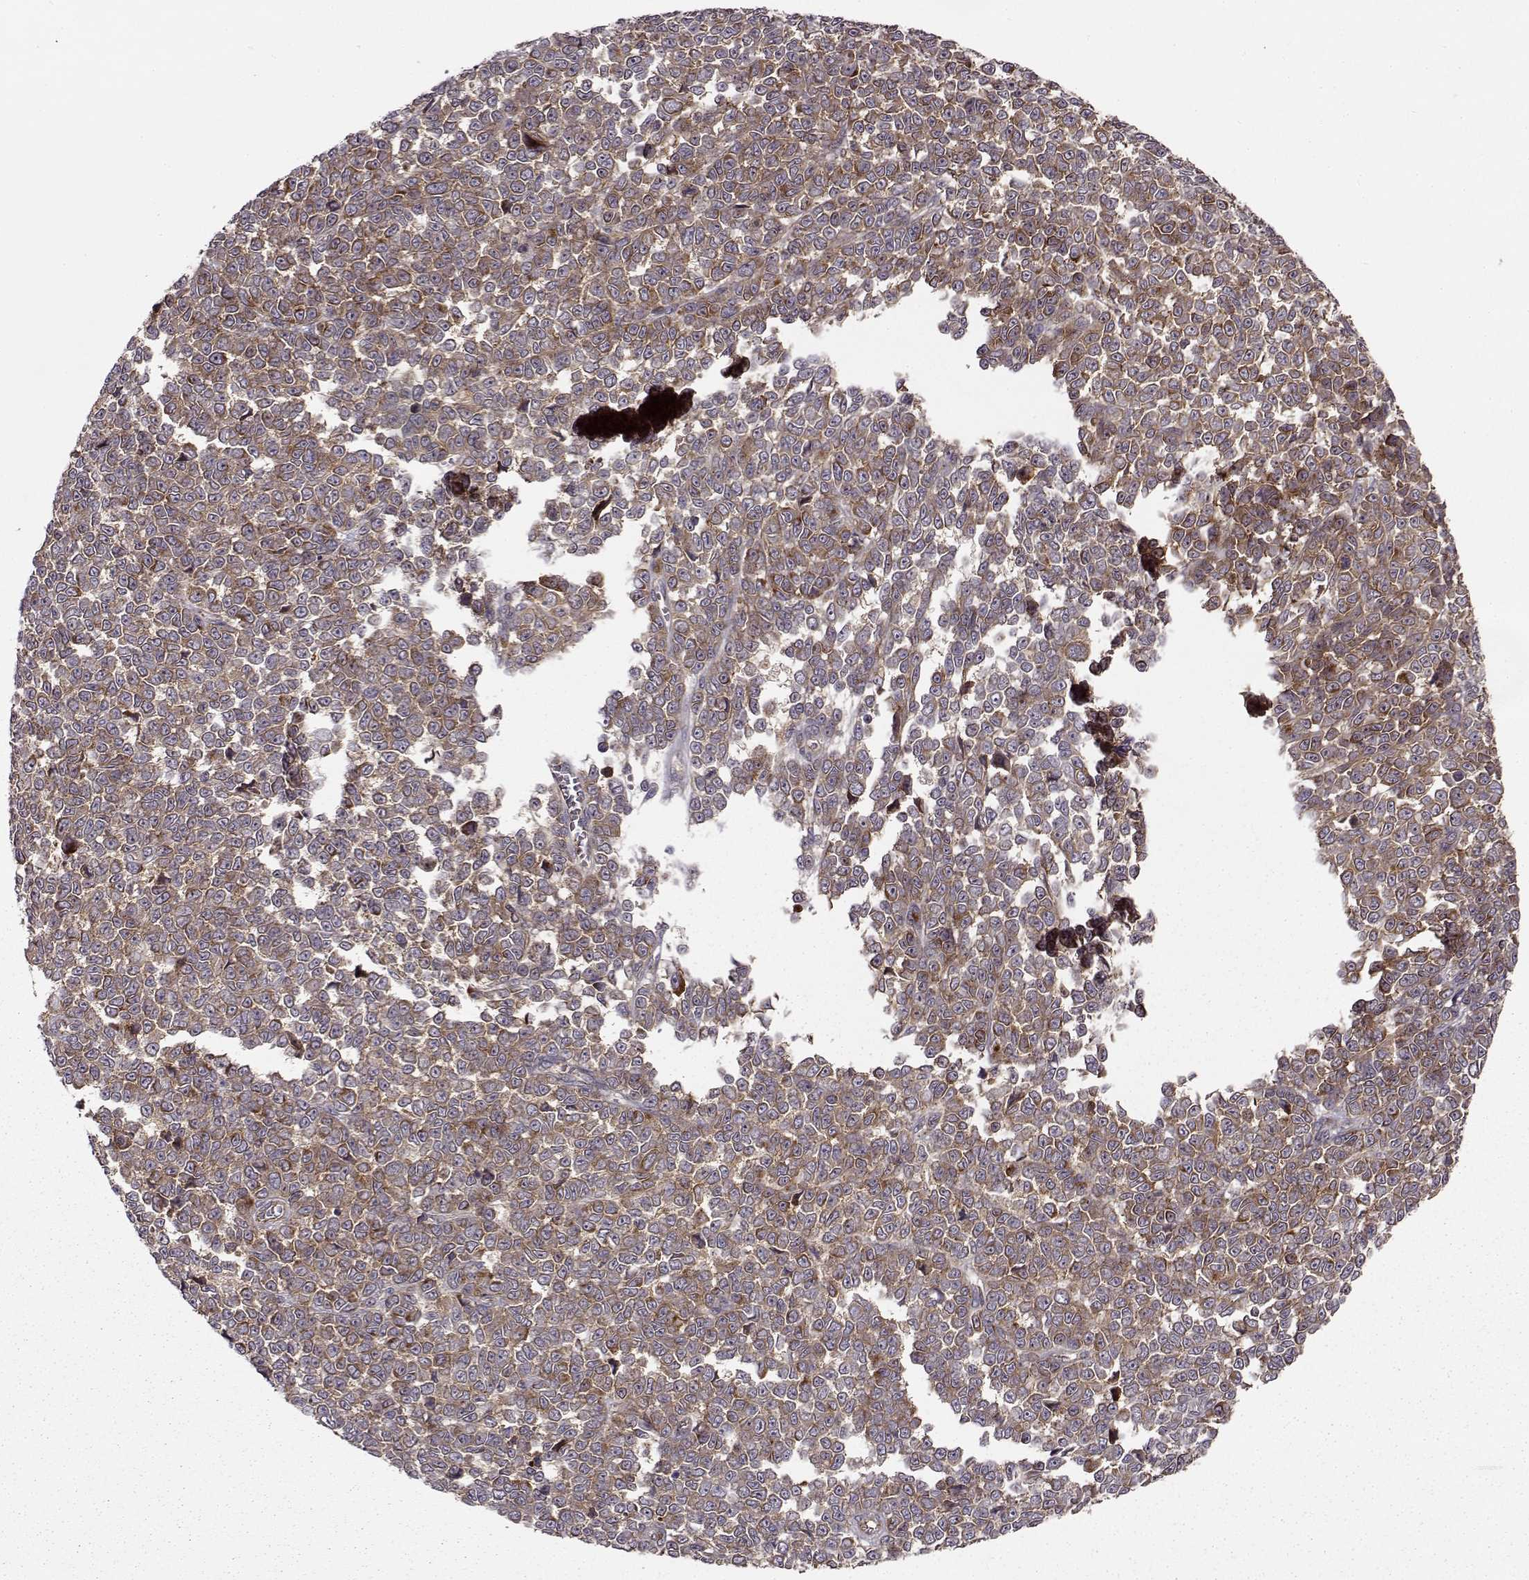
{"staining": {"intensity": "moderate", "quantity": ">75%", "location": "cytoplasmic/membranous"}, "tissue": "melanoma", "cell_type": "Tumor cells", "image_type": "cancer", "snomed": [{"axis": "morphology", "description": "Malignant melanoma, NOS"}, {"axis": "topography", "description": "Skin"}], "caption": "Melanoma was stained to show a protein in brown. There is medium levels of moderate cytoplasmic/membranous positivity in about >75% of tumor cells. (DAB (3,3'-diaminobenzidine) IHC with brightfield microscopy, high magnification).", "gene": "IFRD2", "patient": {"sex": "female", "age": 95}}